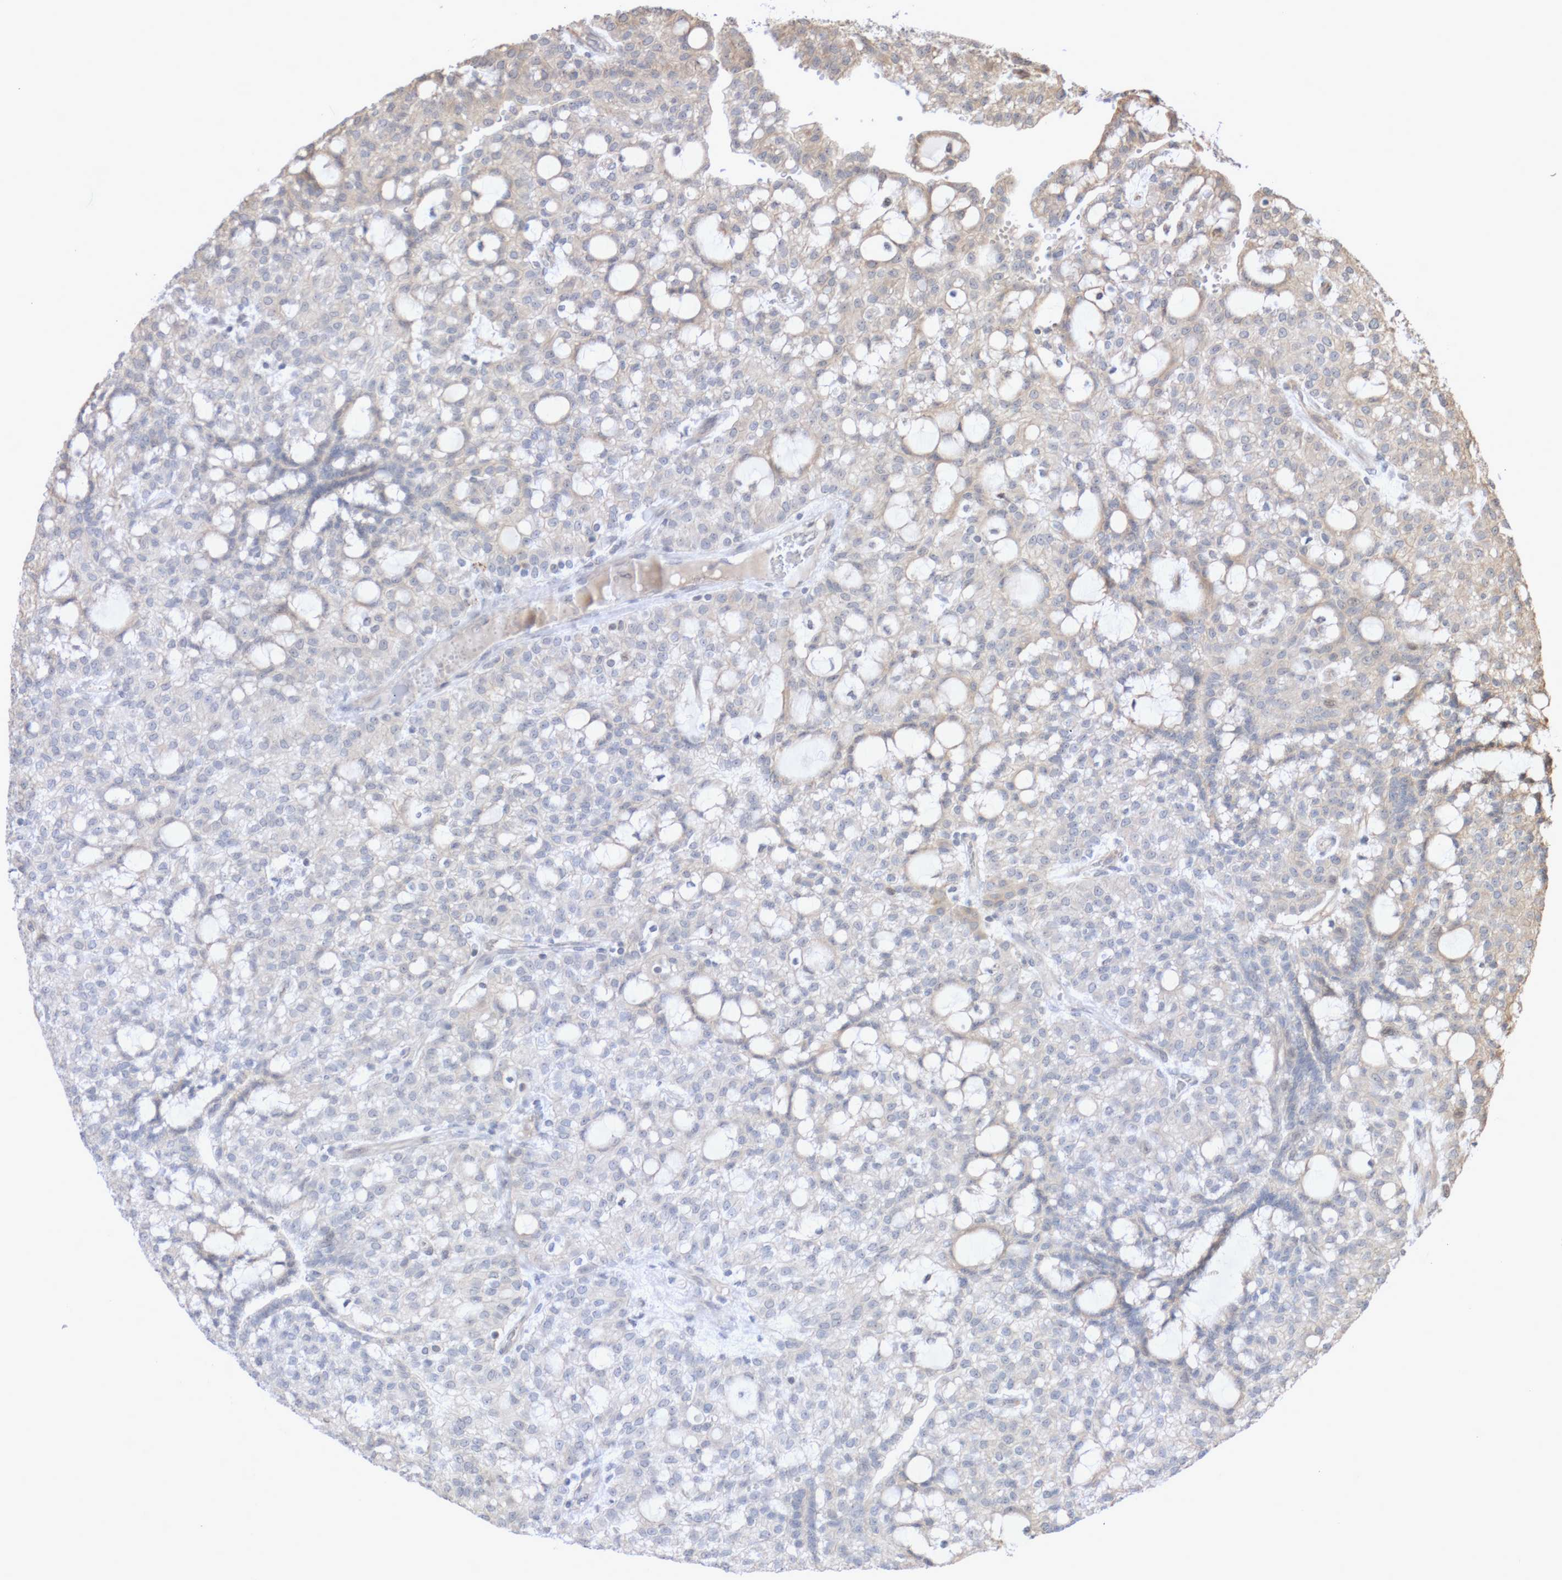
{"staining": {"intensity": "negative", "quantity": "none", "location": "none"}, "tissue": "renal cancer", "cell_type": "Tumor cells", "image_type": "cancer", "snomed": [{"axis": "morphology", "description": "Adenocarcinoma, NOS"}, {"axis": "topography", "description": "Kidney"}], "caption": "Immunohistochemistry (IHC) photomicrograph of neoplastic tissue: human adenocarcinoma (renal) stained with DAB demonstrates no significant protein expression in tumor cells.", "gene": "DPH7", "patient": {"sex": "male", "age": 63}}